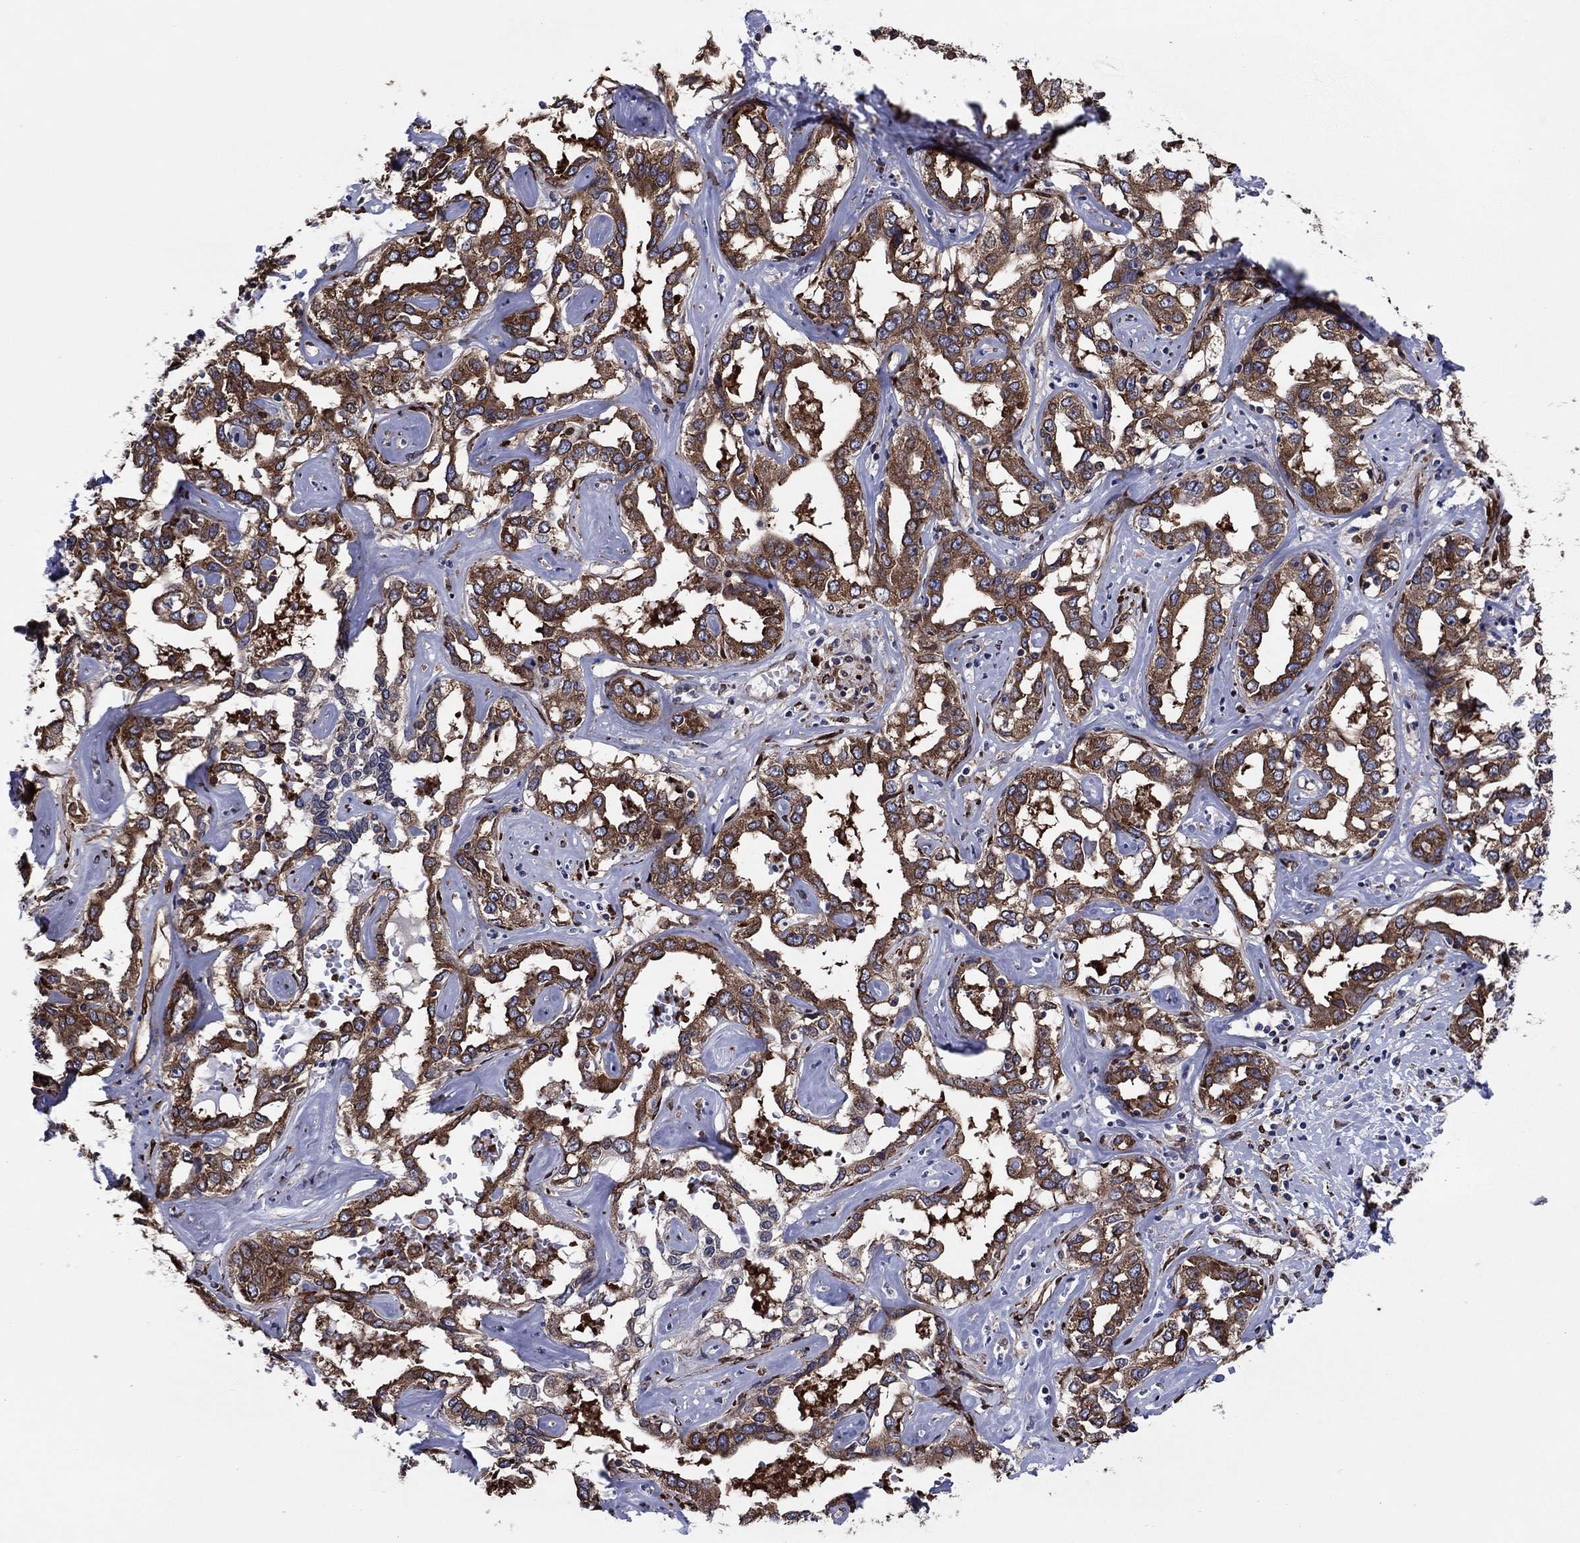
{"staining": {"intensity": "strong", "quantity": ">75%", "location": "cytoplasmic/membranous"}, "tissue": "liver cancer", "cell_type": "Tumor cells", "image_type": "cancer", "snomed": [{"axis": "morphology", "description": "Cholangiocarcinoma"}, {"axis": "topography", "description": "Liver"}], "caption": "Protein staining displays strong cytoplasmic/membranous expression in about >75% of tumor cells in liver cancer (cholangiocarcinoma).", "gene": "YBX1", "patient": {"sex": "male", "age": 59}}